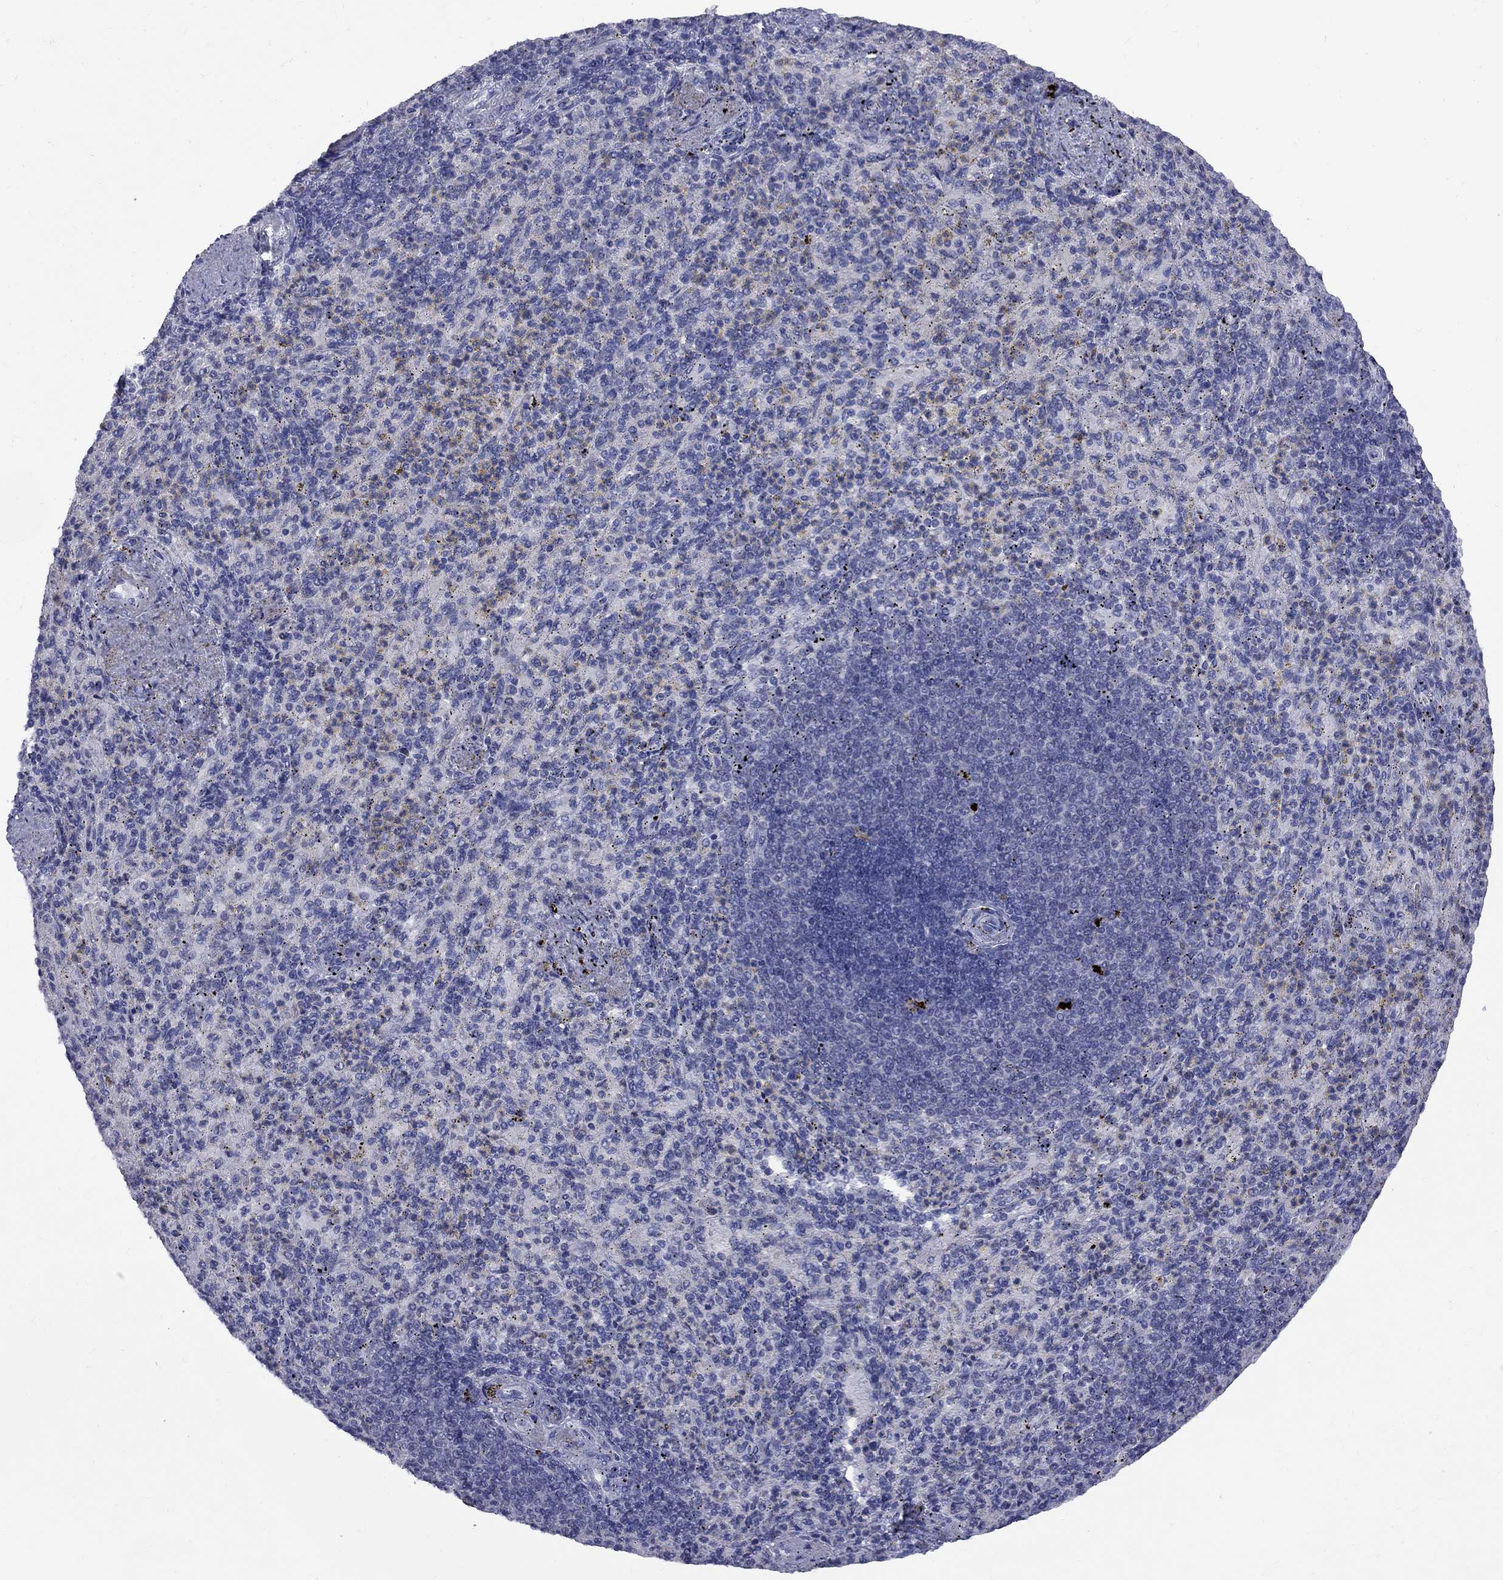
{"staining": {"intensity": "negative", "quantity": "none", "location": "none"}, "tissue": "spleen", "cell_type": "Cells in red pulp", "image_type": "normal", "snomed": [{"axis": "morphology", "description": "Normal tissue, NOS"}, {"axis": "topography", "description": "Spleen"}], "caption": "This is an immunohistochemistry (IHC) image of normal spleen. There is no staining in cells in red pulp.", "gene": "ABCB4", "patient": {"sex": "female", "age": 74}}